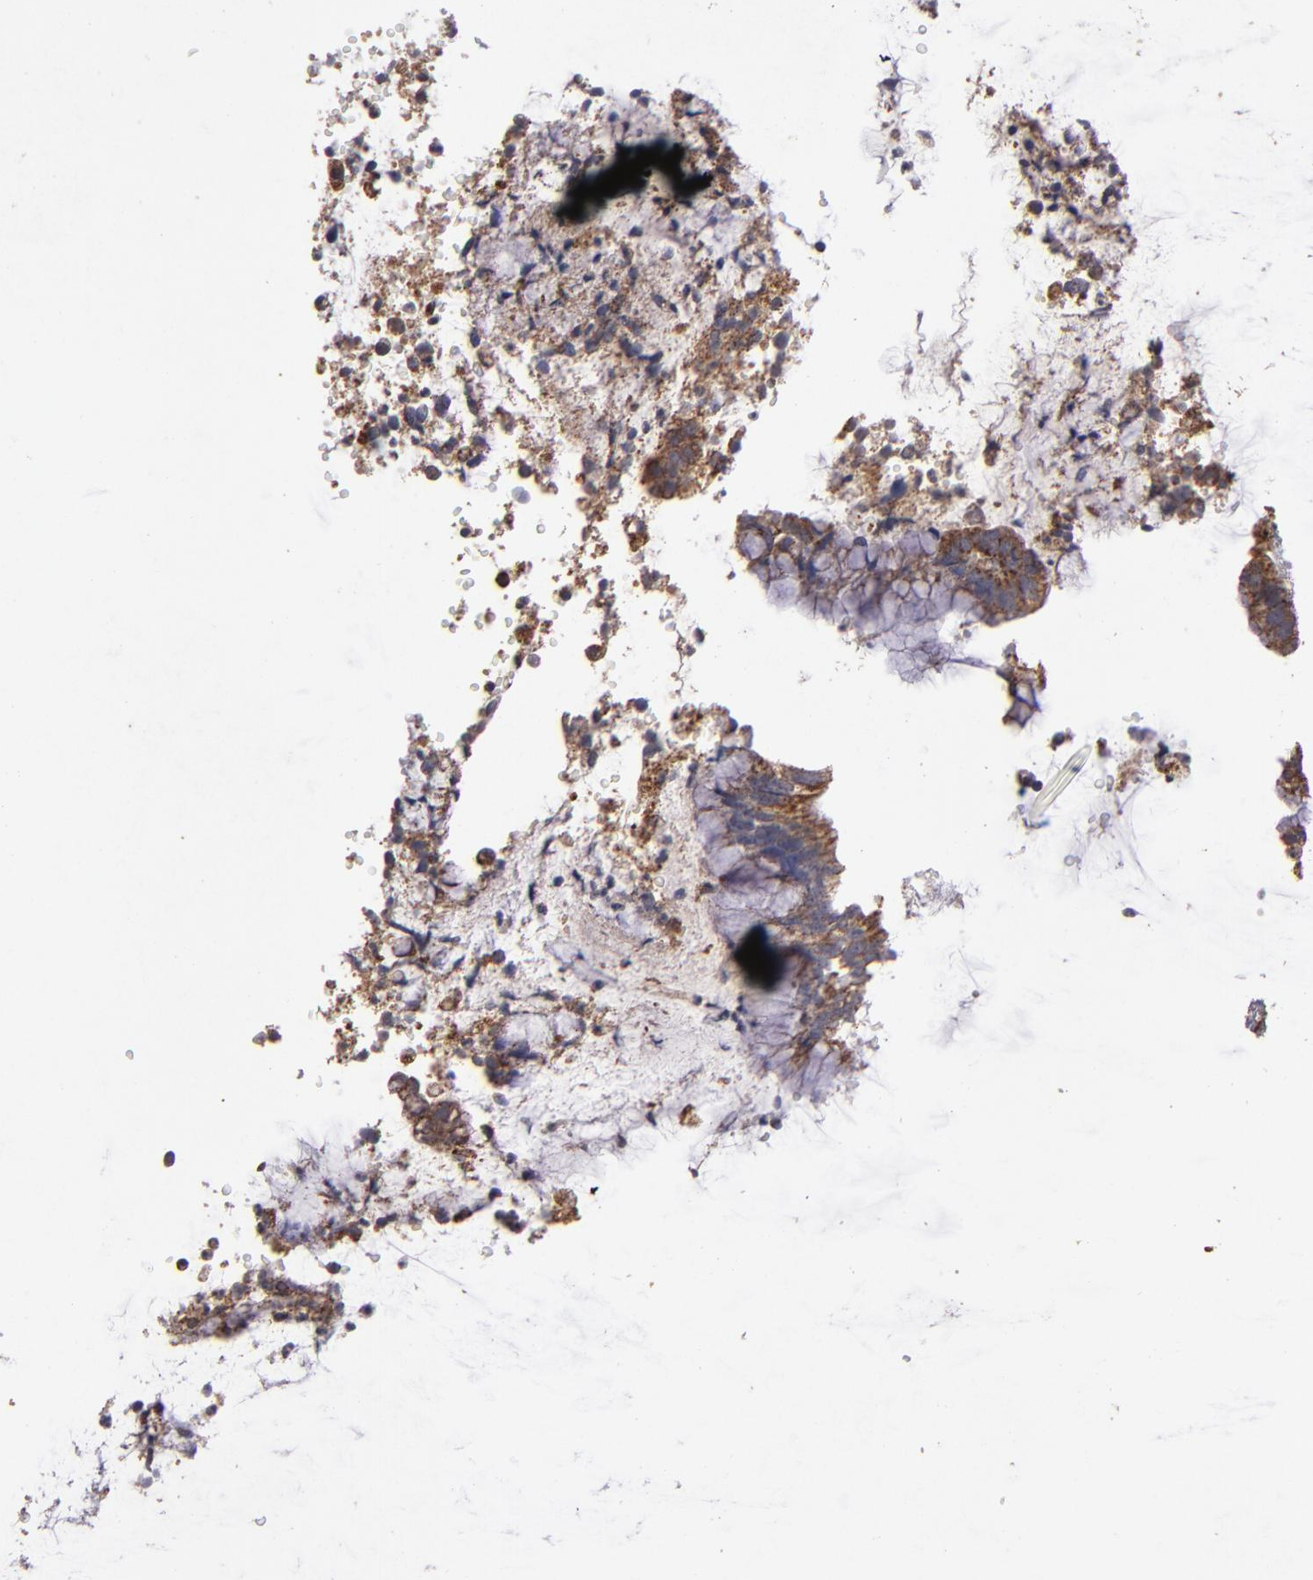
{"staining": {"intensity": "strong", "quantity": ">75%", "location": "cytoplasmic/membranous"}, "tissue": "cervical cancer", "cell_type": "Tumor cells", "image_type": "cancer", "snomed": [{"axis": "morphology", "description": "Adenocarcinoma, NOS"}, {"axis": "topography", "description": "Cervix"}], "caption": "Human cervical adenocarcinoma stained with a protein marker exhibits strong staining in tumor cells.", "gene": "TIMM9", "patient": {"sex": "female", "age": 44}}